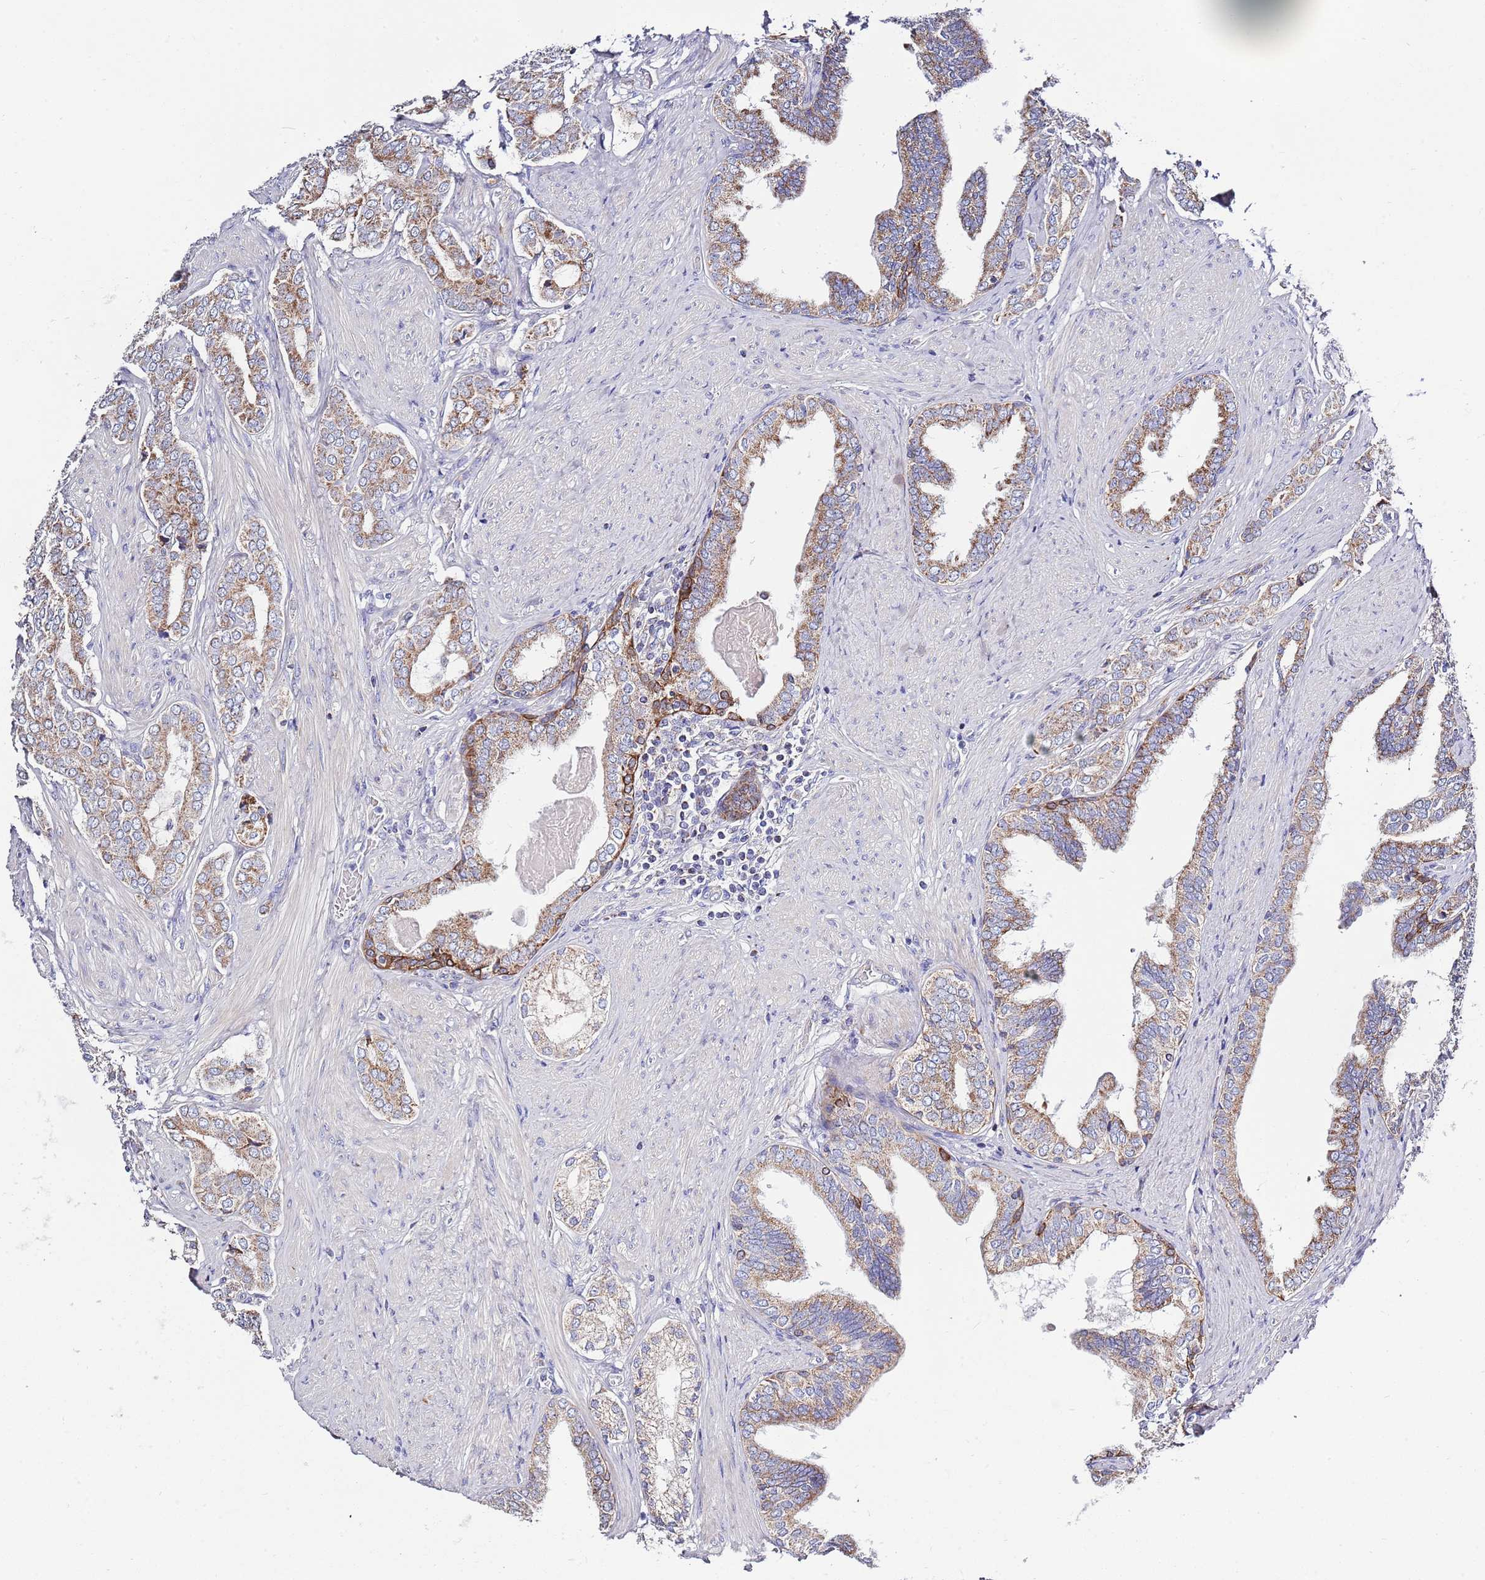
{"staining": {"intensity": "moderate", "quantity": ">75%", "location": "cytoplasmic/membranous"}, "tissue": "prostate cancer", "cell_type": "Tumor cells", "image_type": "cancer", "snomed": [{"axis": "morphology", "description": "Adenocarcinoma, High grade"}, {"axis": "topography", "description": "Prostate"}], "caption": "Protein expression analysis of human prostate cancer reveals moderate cytoplasmic/membranous expression in about >75% of tumor cells. The protein is stained brown, and the nuclei are stained in blue (DAB (3,3'-diaminobenzidine) IHC with brightfield microscopy, high magnification).", "gene": "EMC8", "patient": {"sex": "male", "age": 71}}